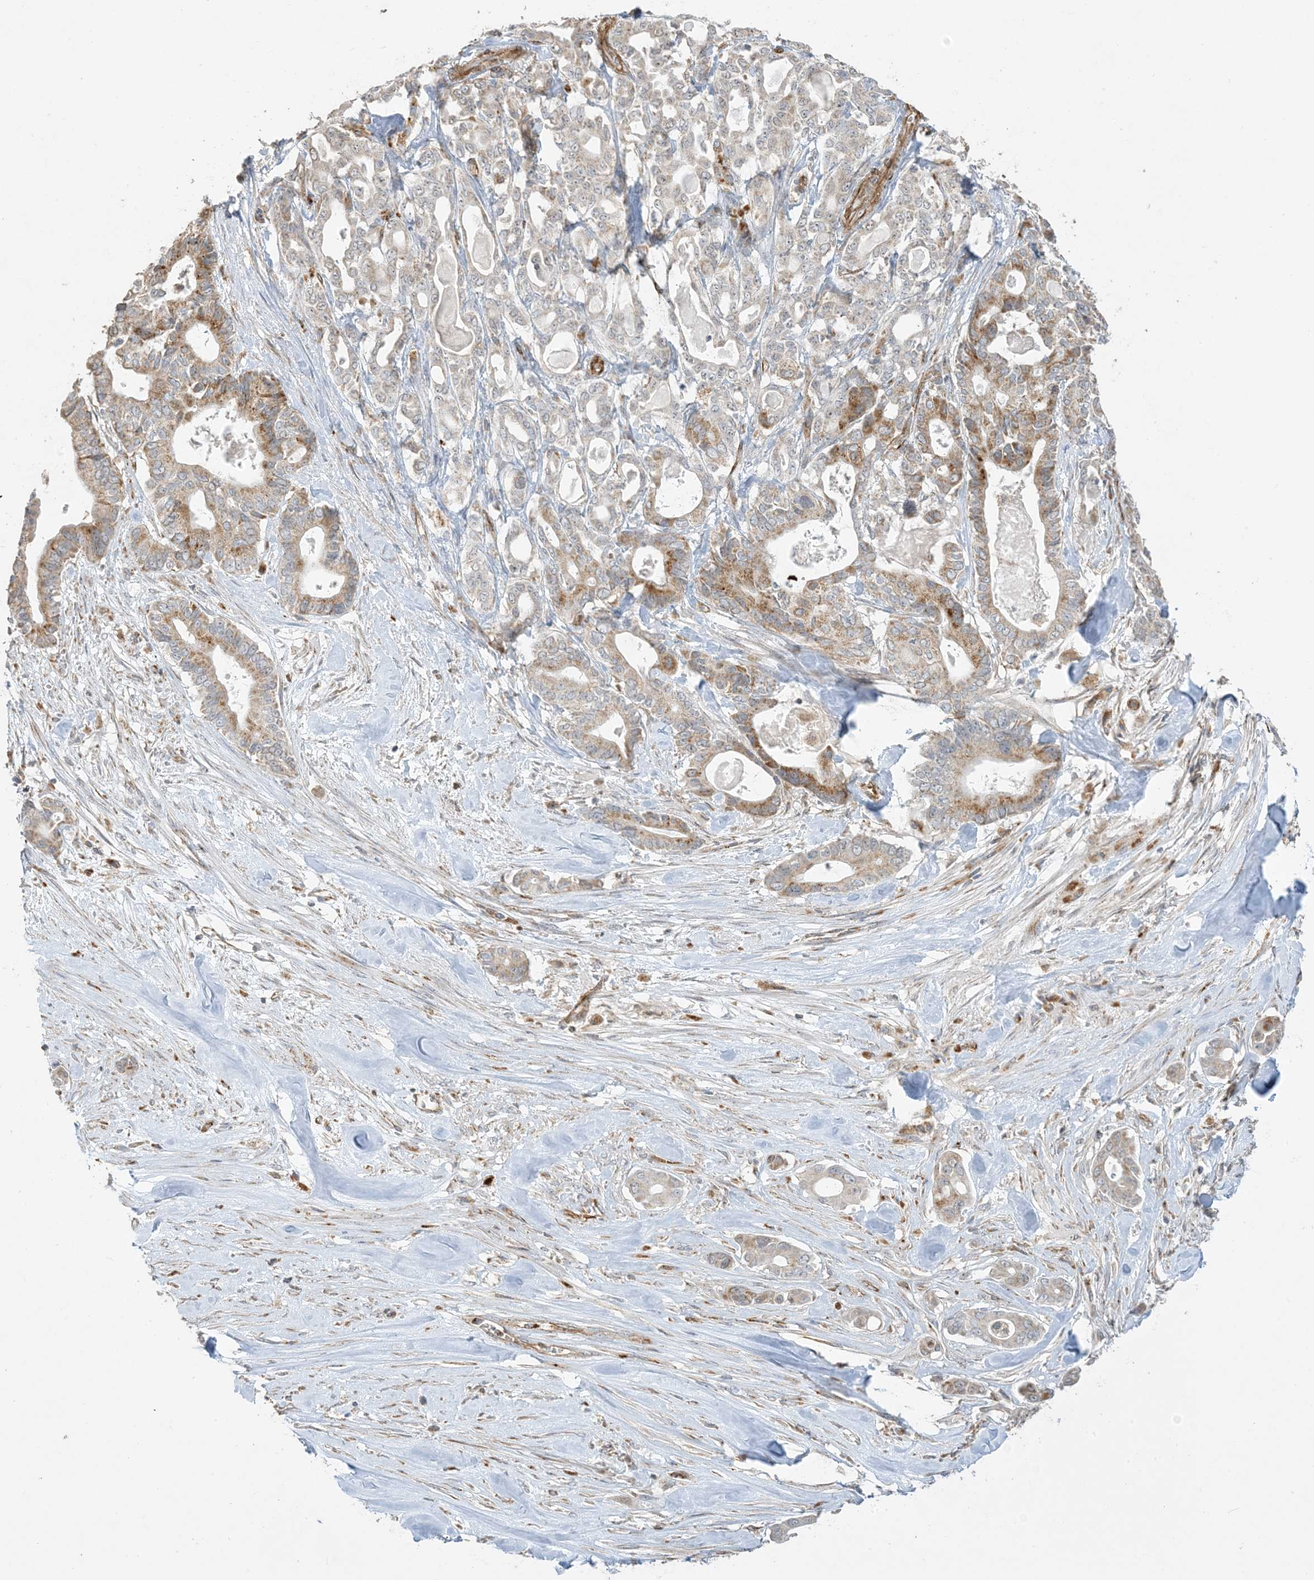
{"staining": {"intensity": "moderate", "quantity": "25%-75%", "location": "cytoplasmic/membranous"}, "tissue": "pancreatic cancer", "cell_type": "Tumor cells", "image_type": "cancer", "snomed": [{"axis": "morphology", "description": "Adenocarcinoma, NOS"}, {"axis": "topography", "description": "Pancreas"}], "caption": "This is an image of immunohistochemistry staining of adenocarcinoma (pancreatic), which shows moderate expression in the cytoplasmic/membranous of tumor cells.", "gene": "AGA", "patient": {"sex": "male", "age": 63}}